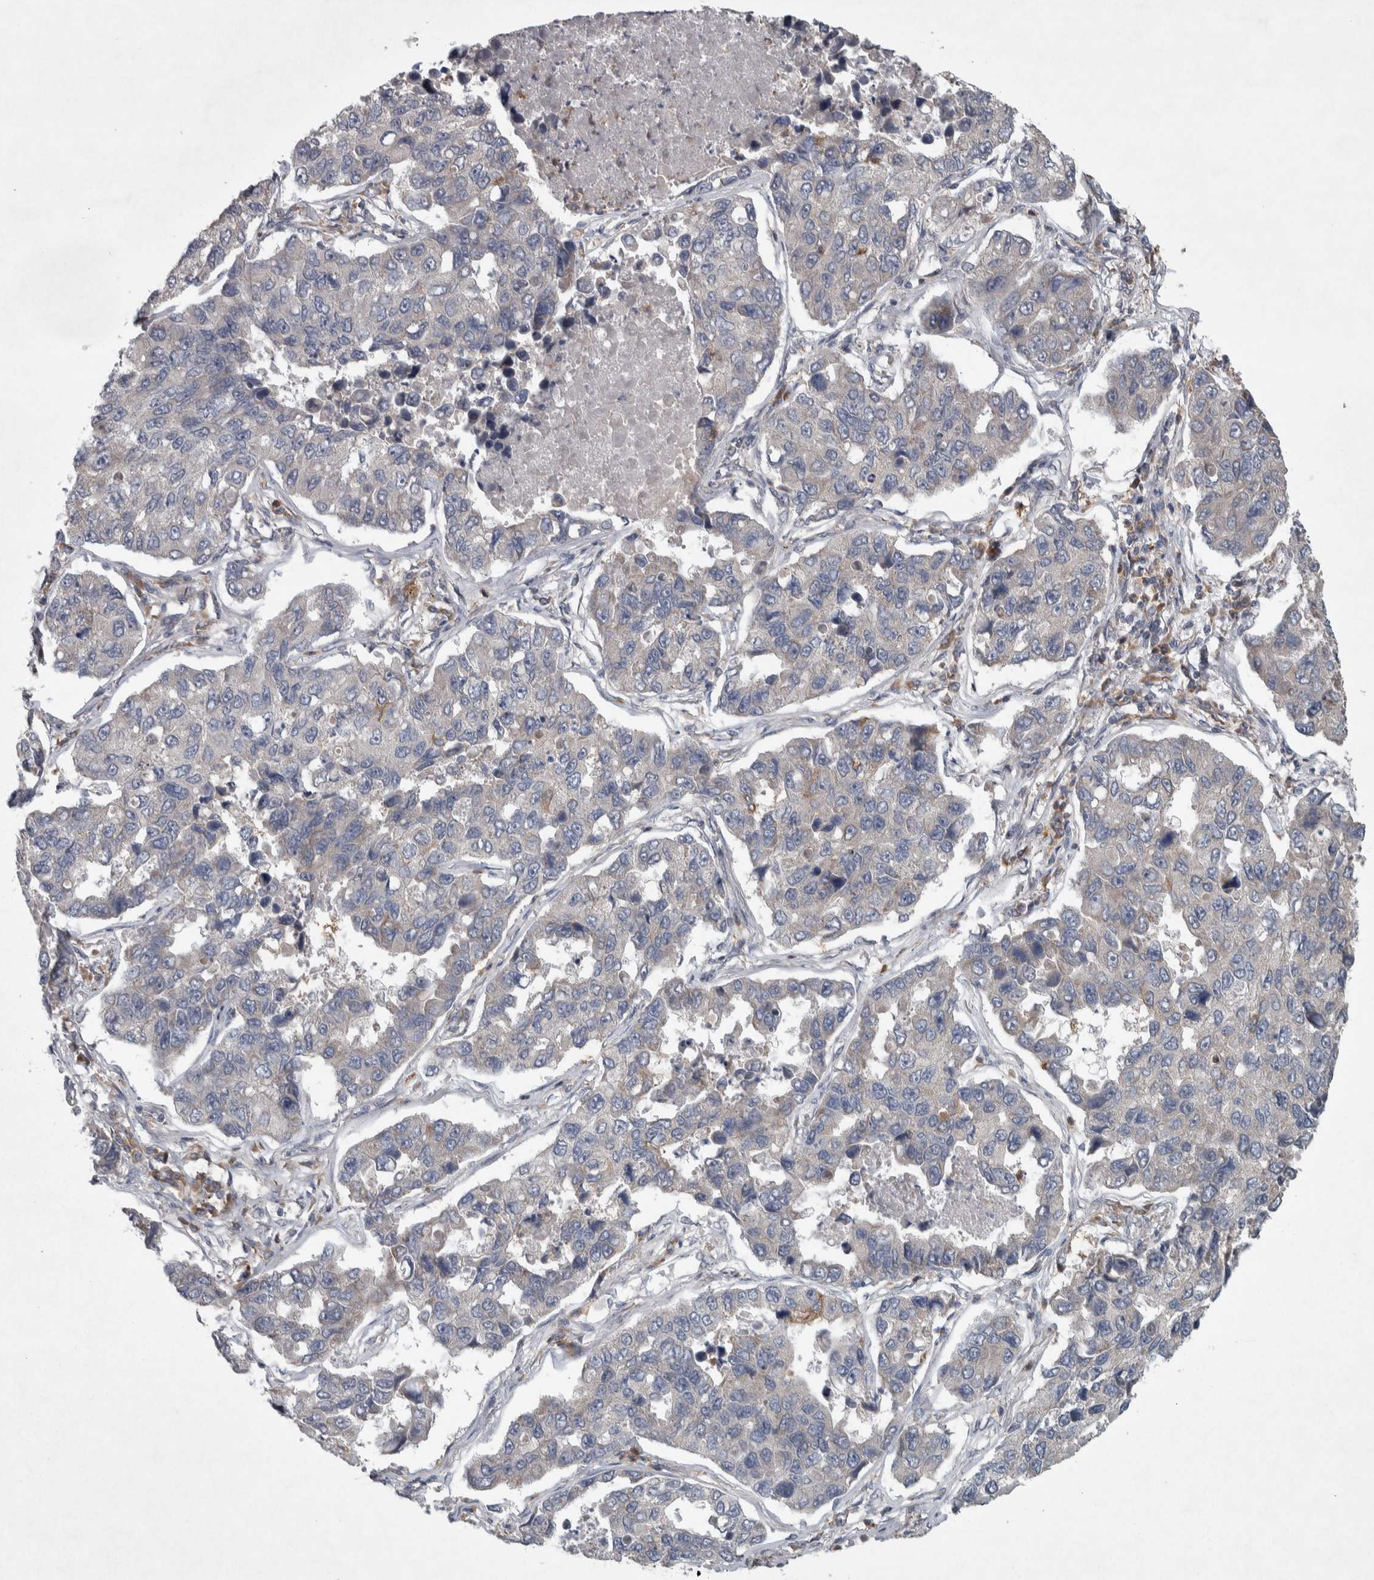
{"staining": {"intensity": "negative", "quantity": "none", "location": "none"}, "tissue": "lung cancer", "cell_type": "Tumor cells", "image_type": "cancer", "snomed": [{"axis": "morphology", "description": "Adenocarcinoma, NOS"}, {"axis": "topography", "description": "Lung"}], "caption": "Tumor cells are negative for brown protein staining in lung adenocarcinoma.", "gene": "SRP68", "patient": {"sex": "male", "age": 64}}